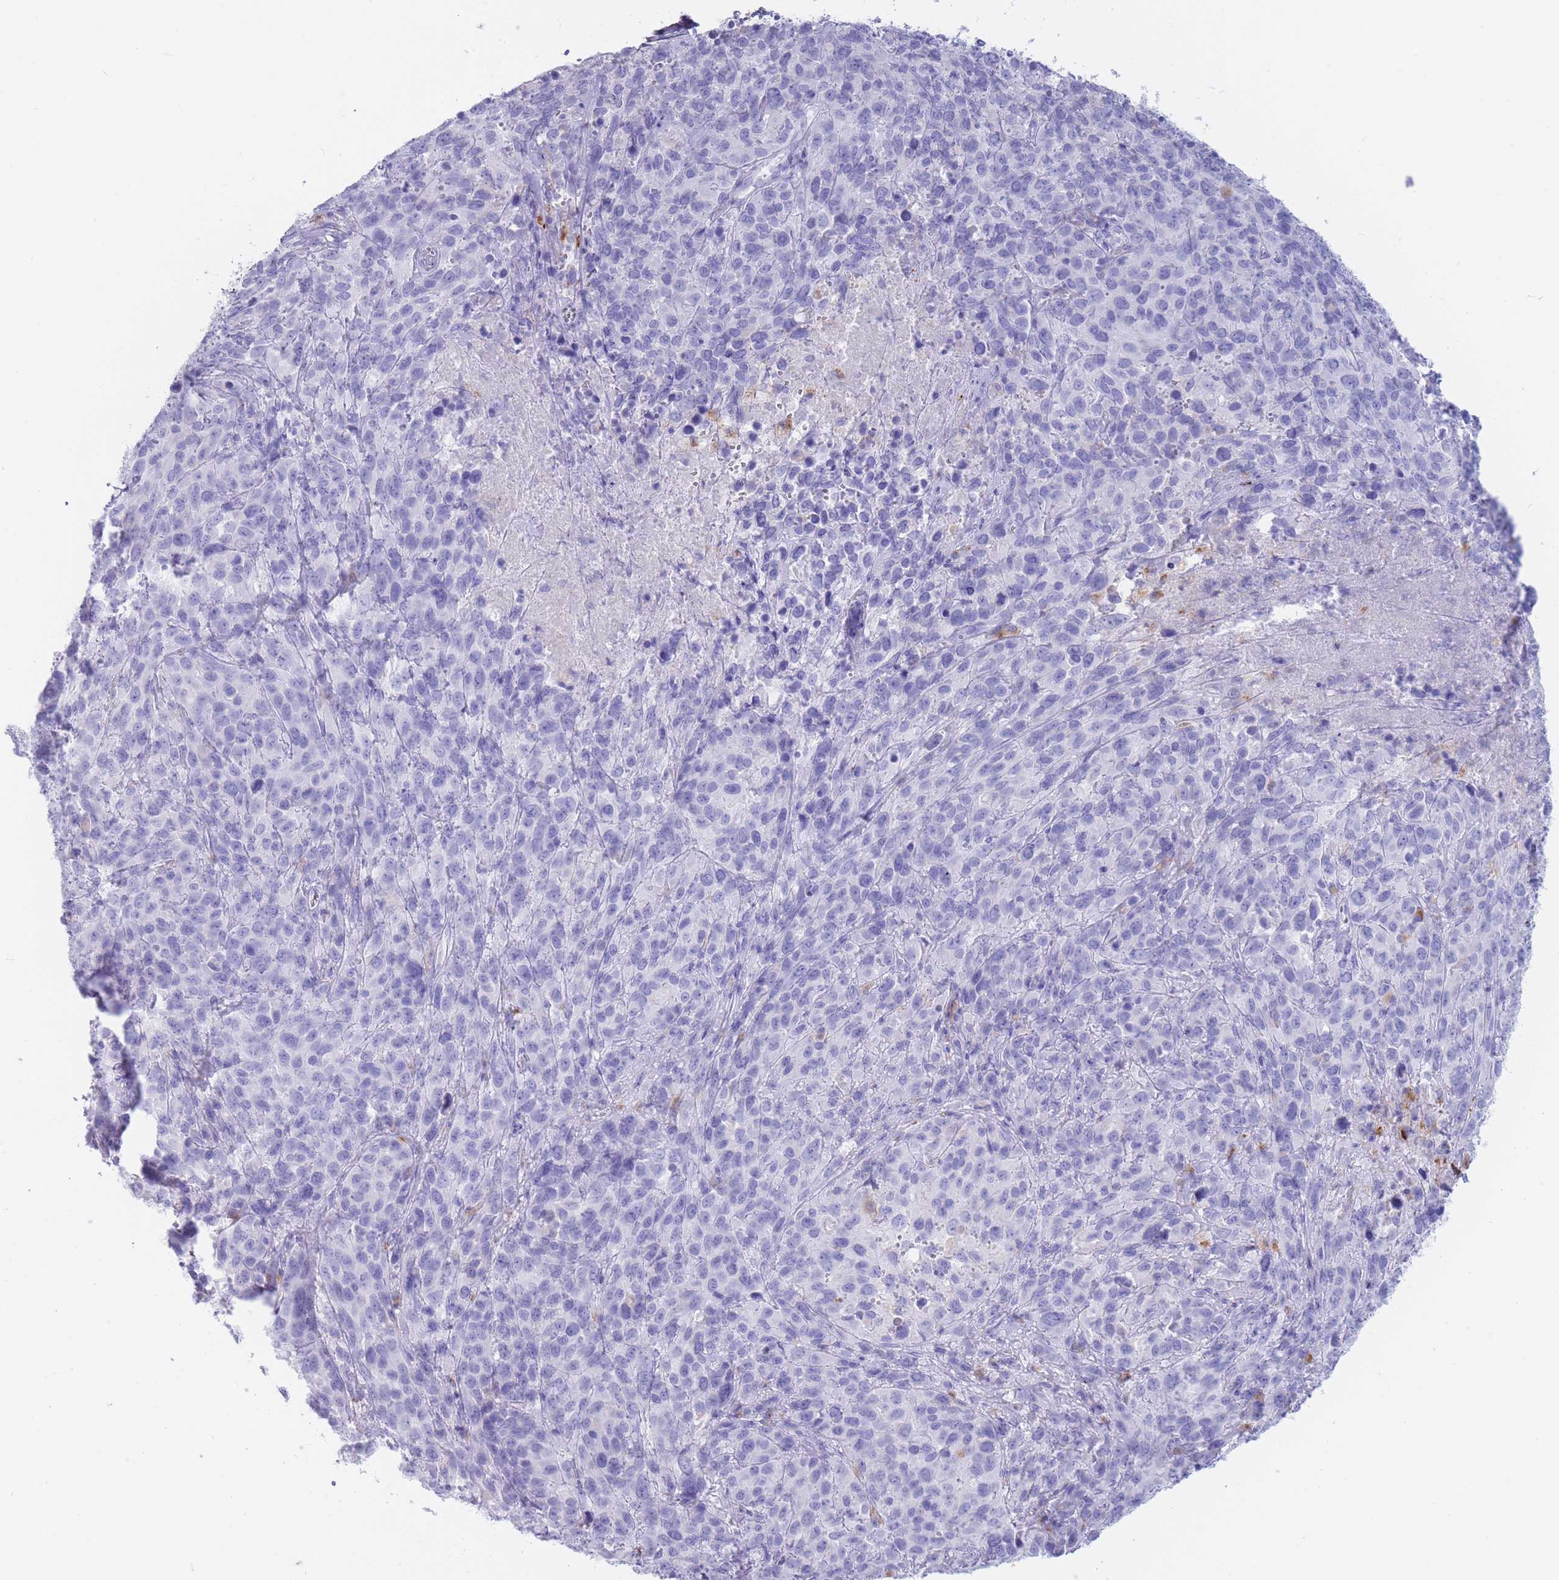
{"staining": {"intensity": "negative", "quantity": "none", "location": "none"}, "tissue": "cervical cancer", "cell_type": "Tumor cells", "image_type": "cancer", "snomed": [{"axis": "morphology", "description": "Squamous cell carcinoma, NOS"}, {"axis": "topography", "description": "Cervix"}], "caption": "There is no significant expression in tumor cells of cervical cancer.", "gene": "GAA", "patient": {"sex": "female", "age": 51}}